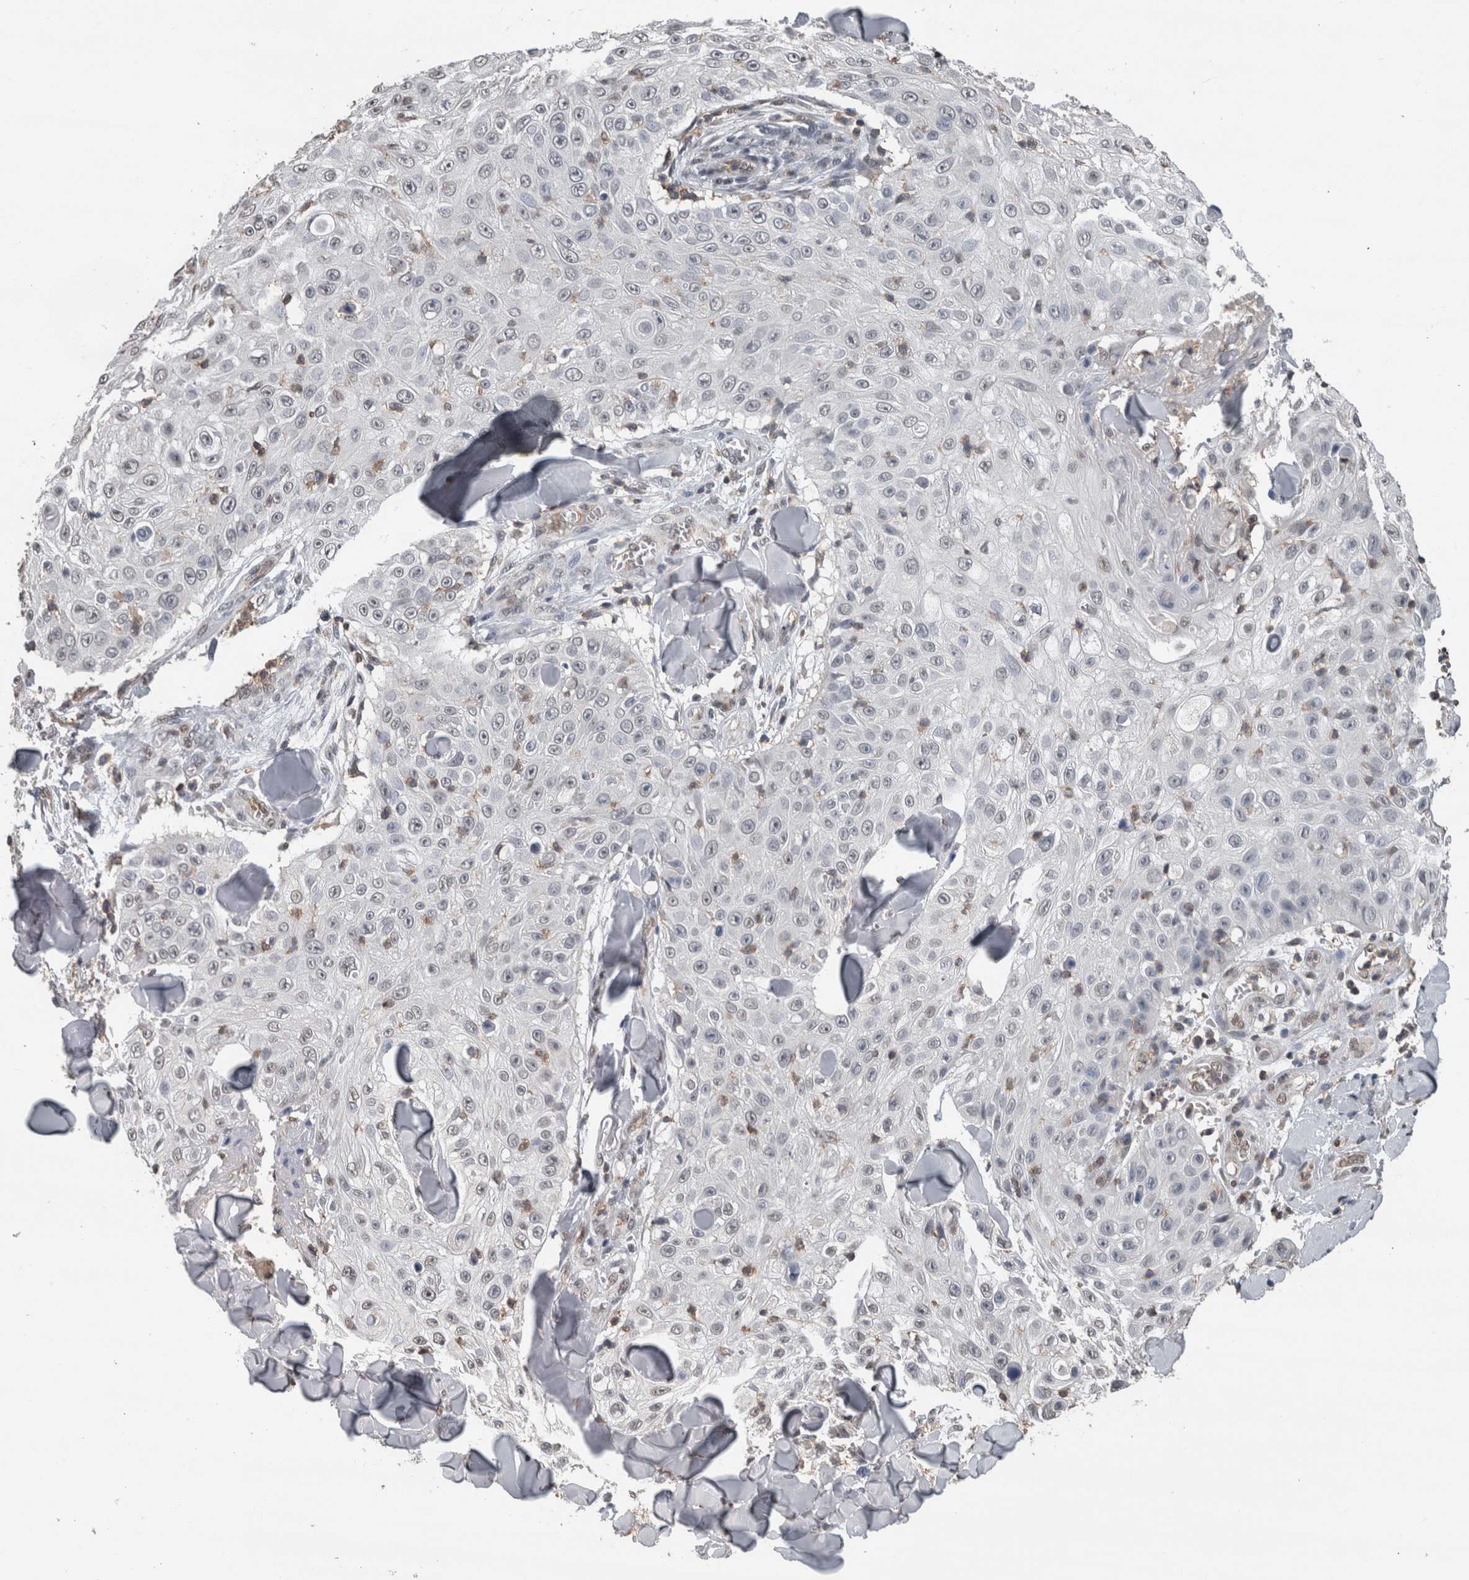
{"staining": {"intensity": "negative", "quantity": "none", "location": "none"}, "tissue": "skin cancer", "cell_type": "Tumor cells", "image_type": "cancer", "snomed": [{"axis": "morphology", "description": "Squamous cell carcinoma, NOS"}, {"axis": "topography", "description": "Skin"}], "caption": "This is a photomicrograph of immunohistochemistry staining of skin cancer (squamous cell carcinoma), which shows no positivity in tumor cells.", "gene": "MAFF", "patient": {"sex": "male", "age": 86}}